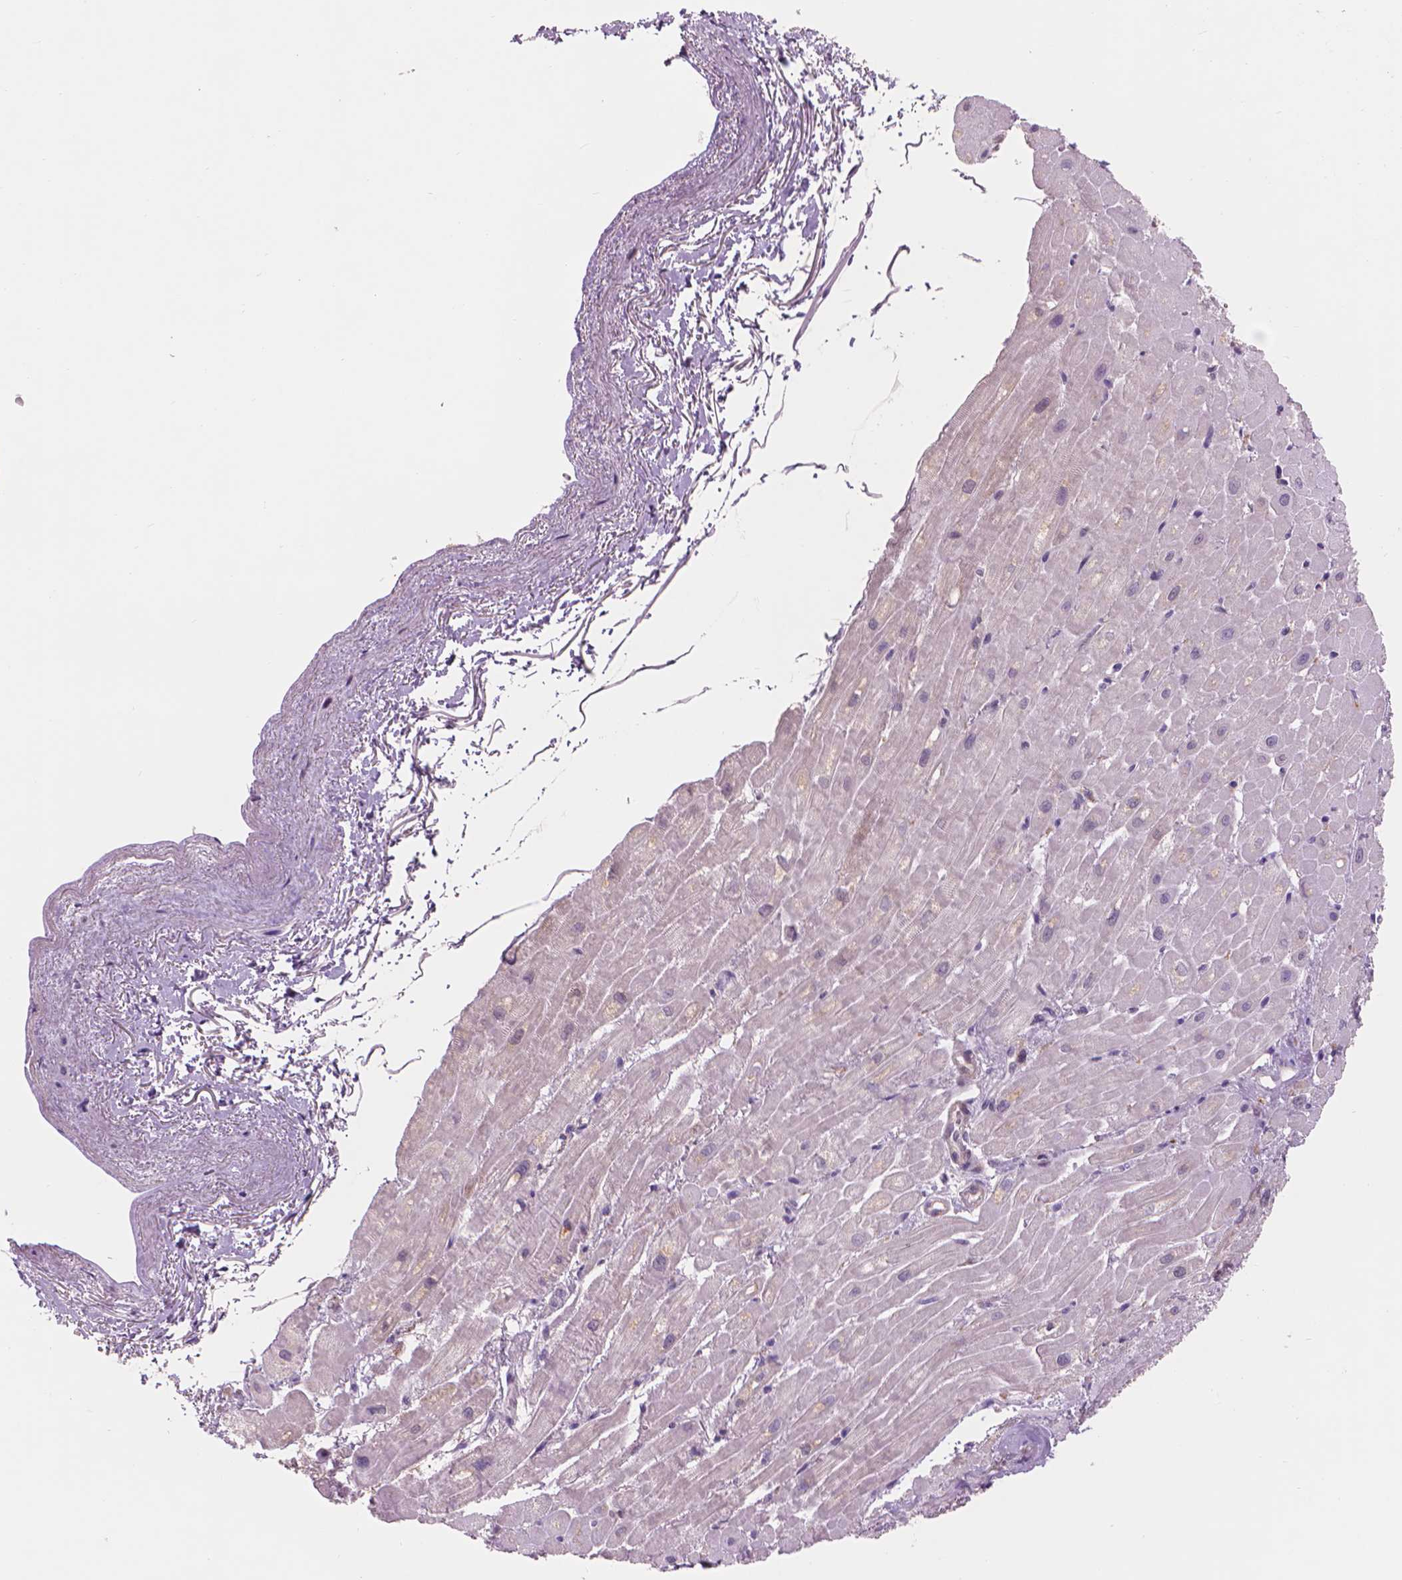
{"staining": {"intensity": "moderate", "quantity": "25%-75%", "location": "cytoplasmic/membranous"}, "tissue": "heart muscle", "cell_type": "Cardiomyocytes", "image_type": "normal", "snomed": [{"axis": "morphology", "description": "Normal tissue, NOS"}, {"axis": "topography", "description": "Heart"}], "caption": "About 25%-75% of cardiomyocytes in benign human heart muscle reveal moderate cytoplasmic/membranous protein positivity as visualized by brown immunohistochemical staining.", "gene": "ENO2", "patient": {"sex": "male", "age": 62}}